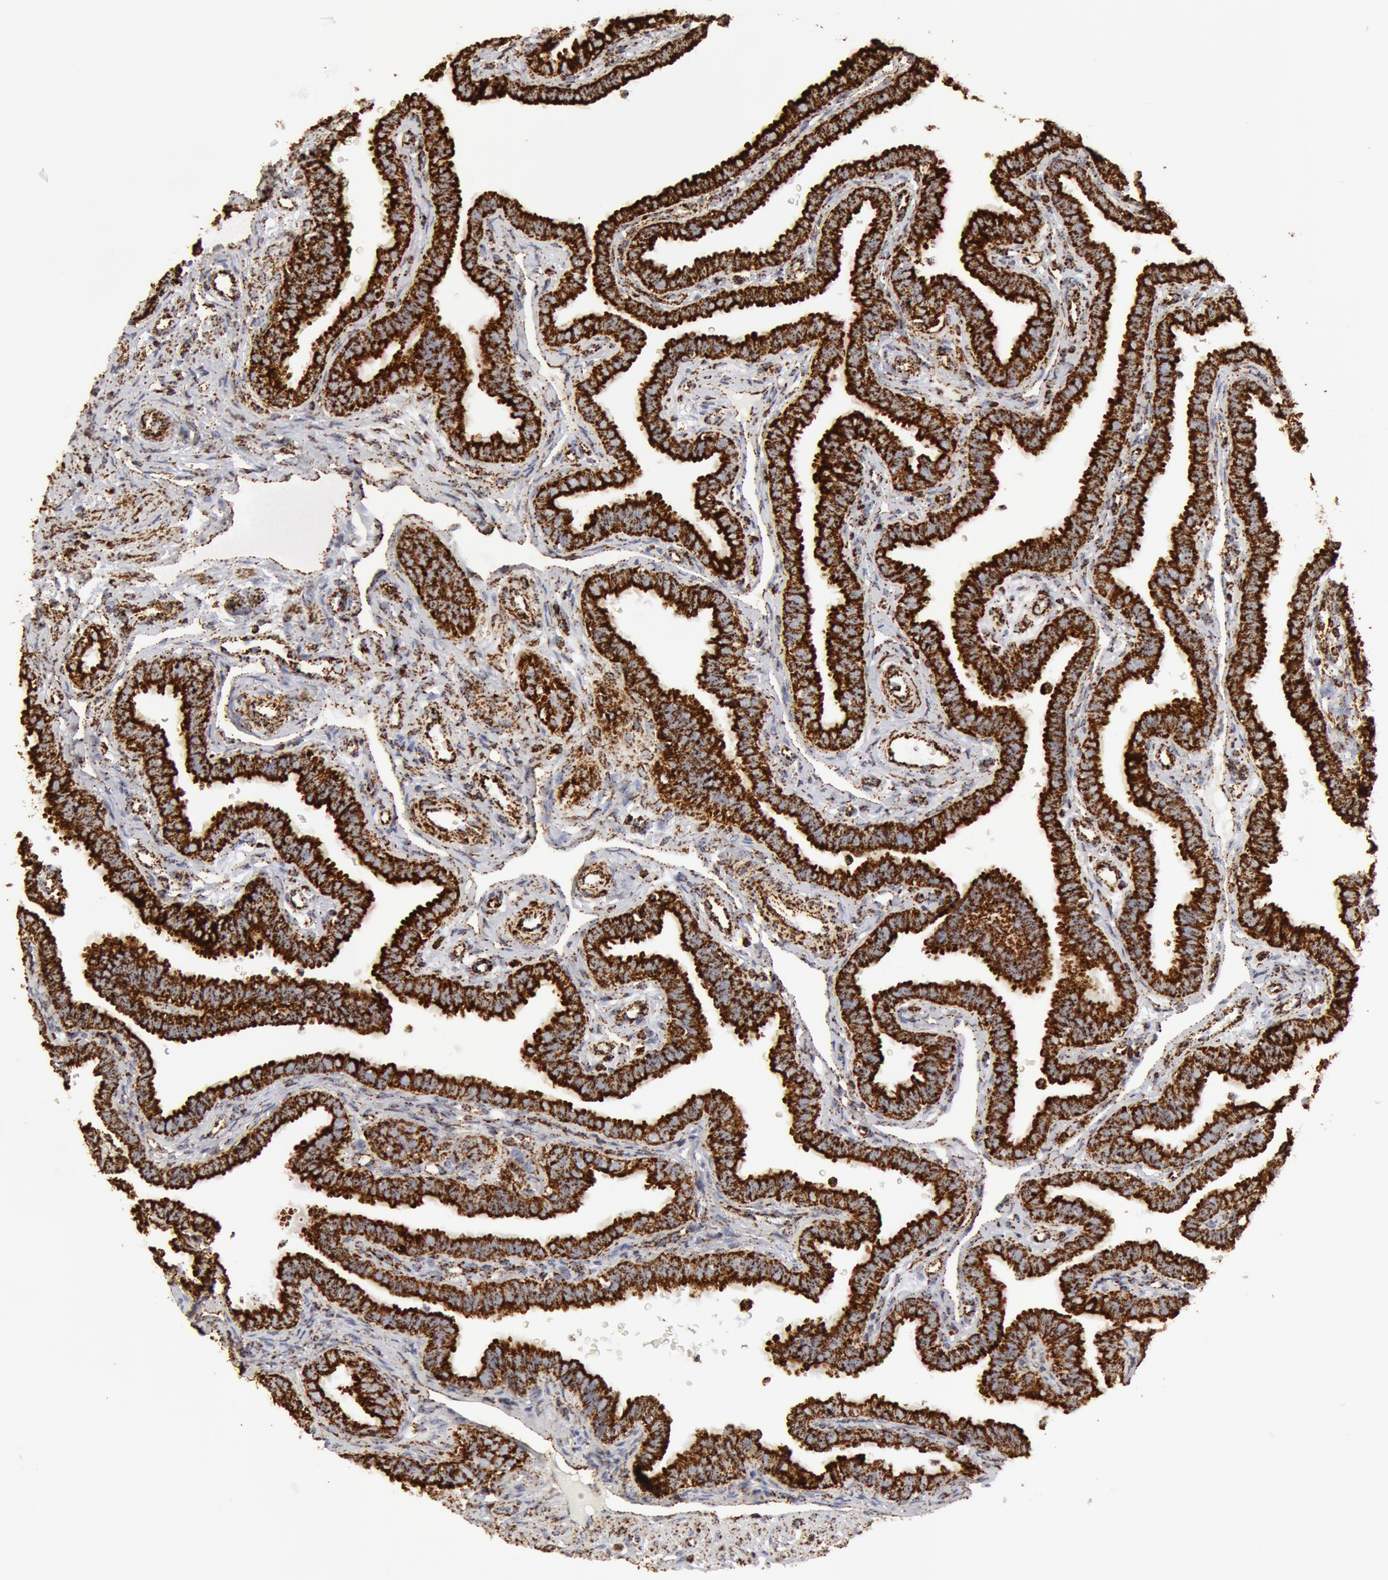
{"staining": {"intensity": "strong", "quantity": ">75%", "location": "cytoplasmic/membranous"}, "tissue": "fallopian tube", "cell_type": "Glandular cells", "image_type": "normal", "snomed": [{"axis": "morphology", "description": "Normal tissue, NOS"}, {"axis": "topography", "description": "Fallopian tube"}], "caption": "The immunohistochemical stain labels strong cytoplasmic/membranous positivity in glandular cells of unremarkable fallopian tube. The protein of interest is shown in brown color, while the nuclei are stained blue.", "gene": "ATP5F1B", "patient": {"sex": "female", "age": 32}}